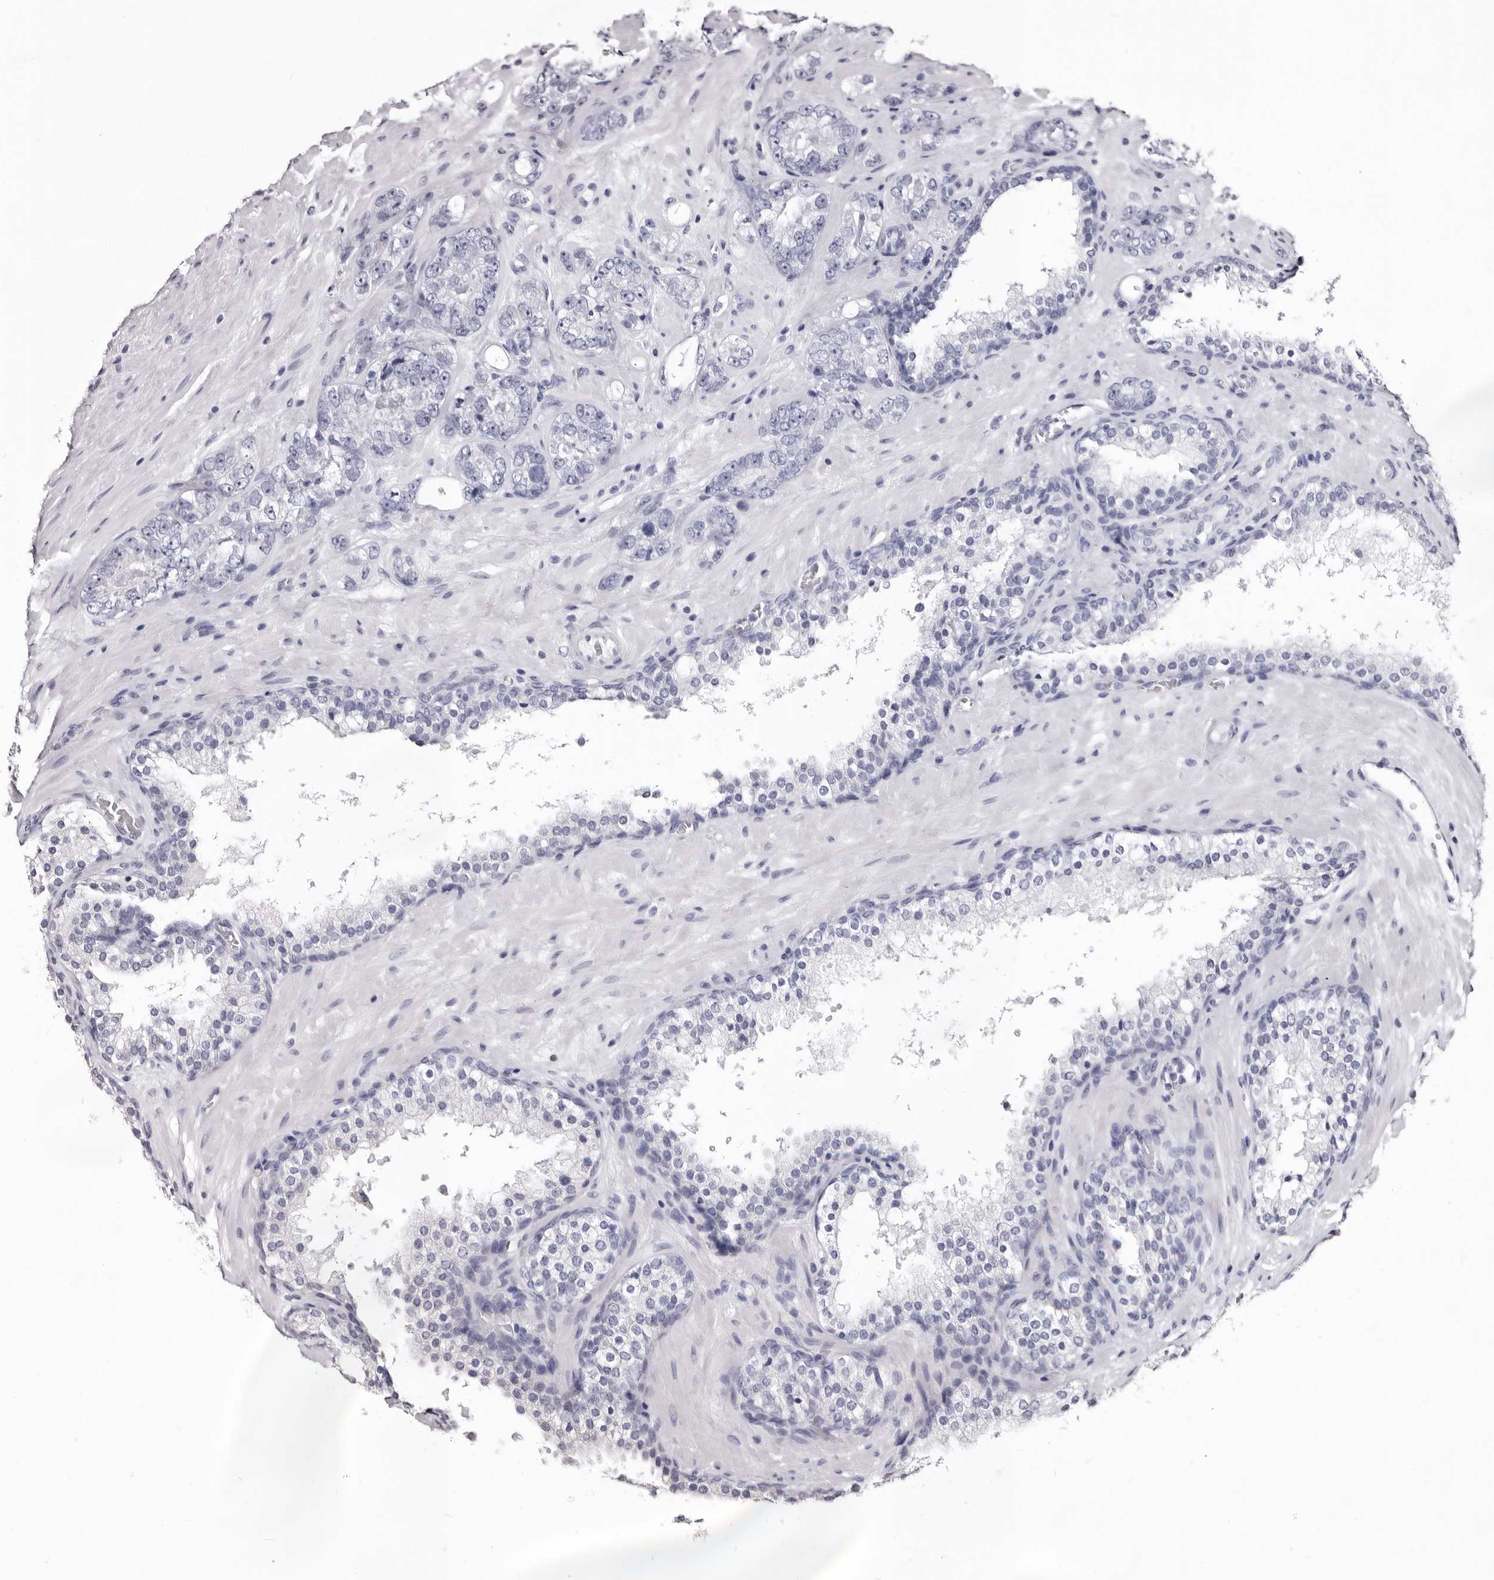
{"staining": {"intensity": "negative", "quantity": "none", "location": "none"}, "tissue": "prostate cancer", "cell_type": "Tumor cells", "image_type": "cancer", "snomed": [{"axis": "morphology", "description": "Adenocarcinoma, High grade"}, {"axis": "topography", "description": "Prostate"}], "caption": "Tumor cells are negative for protein expression in human prostate high-grade adenocarcinoma. (DAB (3,3'-diaminobenzidine) IHC with hematoxylin counter stain).", "gene": "BPGM", "patient": {"sex": "male", "age": 56}}